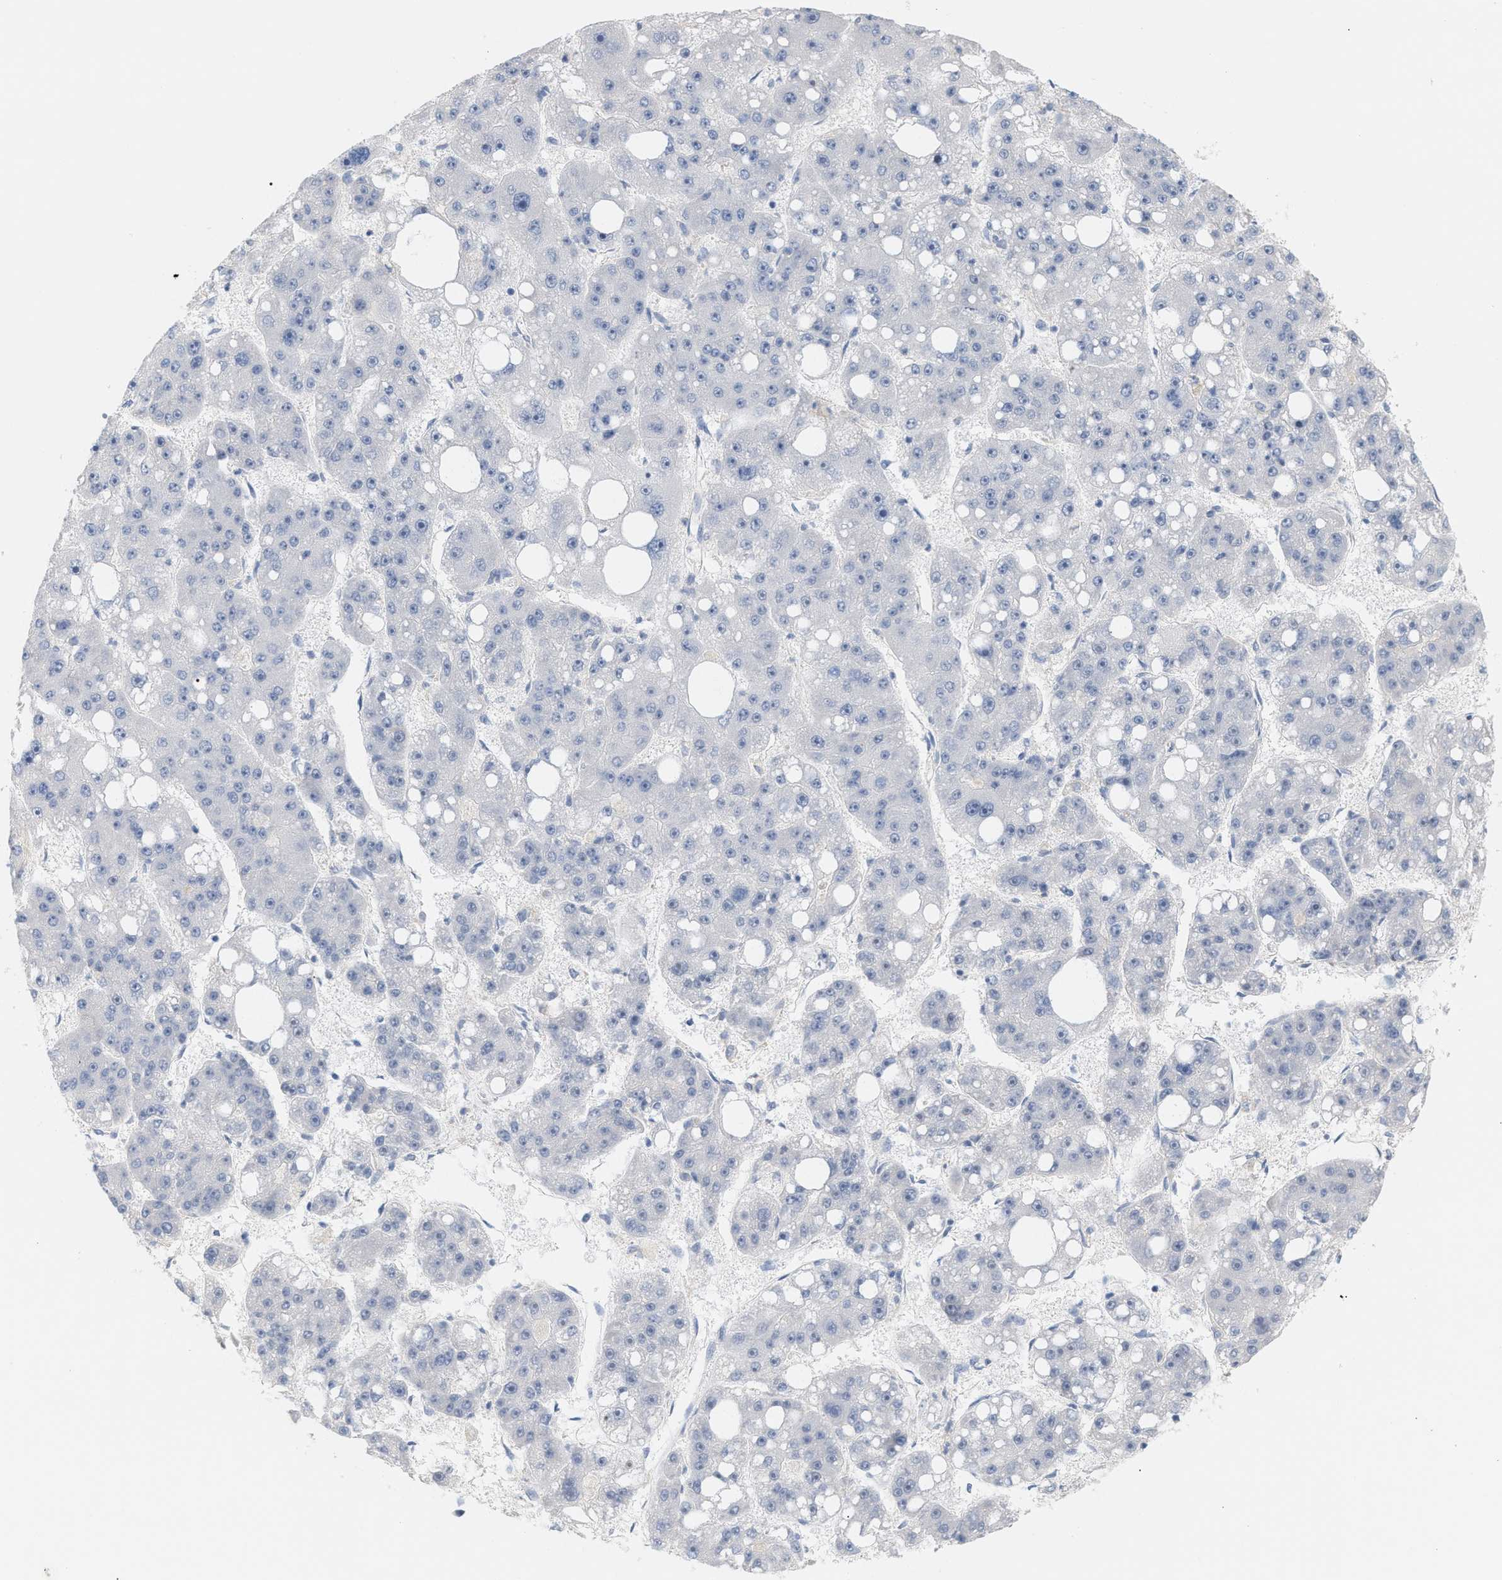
{"staining": {"intensity": "negative", "quantity": "none", "location": "none"}, "tissue": "liver cancer", "cell_type": "Tumor cells", "image_type": "cancer", "snomed": [{"axis": "morphology", "description": "Carcinoma, Hepatocellular, NOS"}, {"axis": "topography", "description": "Liver"}], "caption": "This is a photomicrograph of IHC staining of liver hepatocellular carcinoma, which shows no positivity in tumor cells. (Stains: DAB IHC with hematoxylin counter stain, Microscopy: brightfield microscopy at high magnification).", "gene": "LRCH1", "patient": {"sex": "female", "age": 61}}